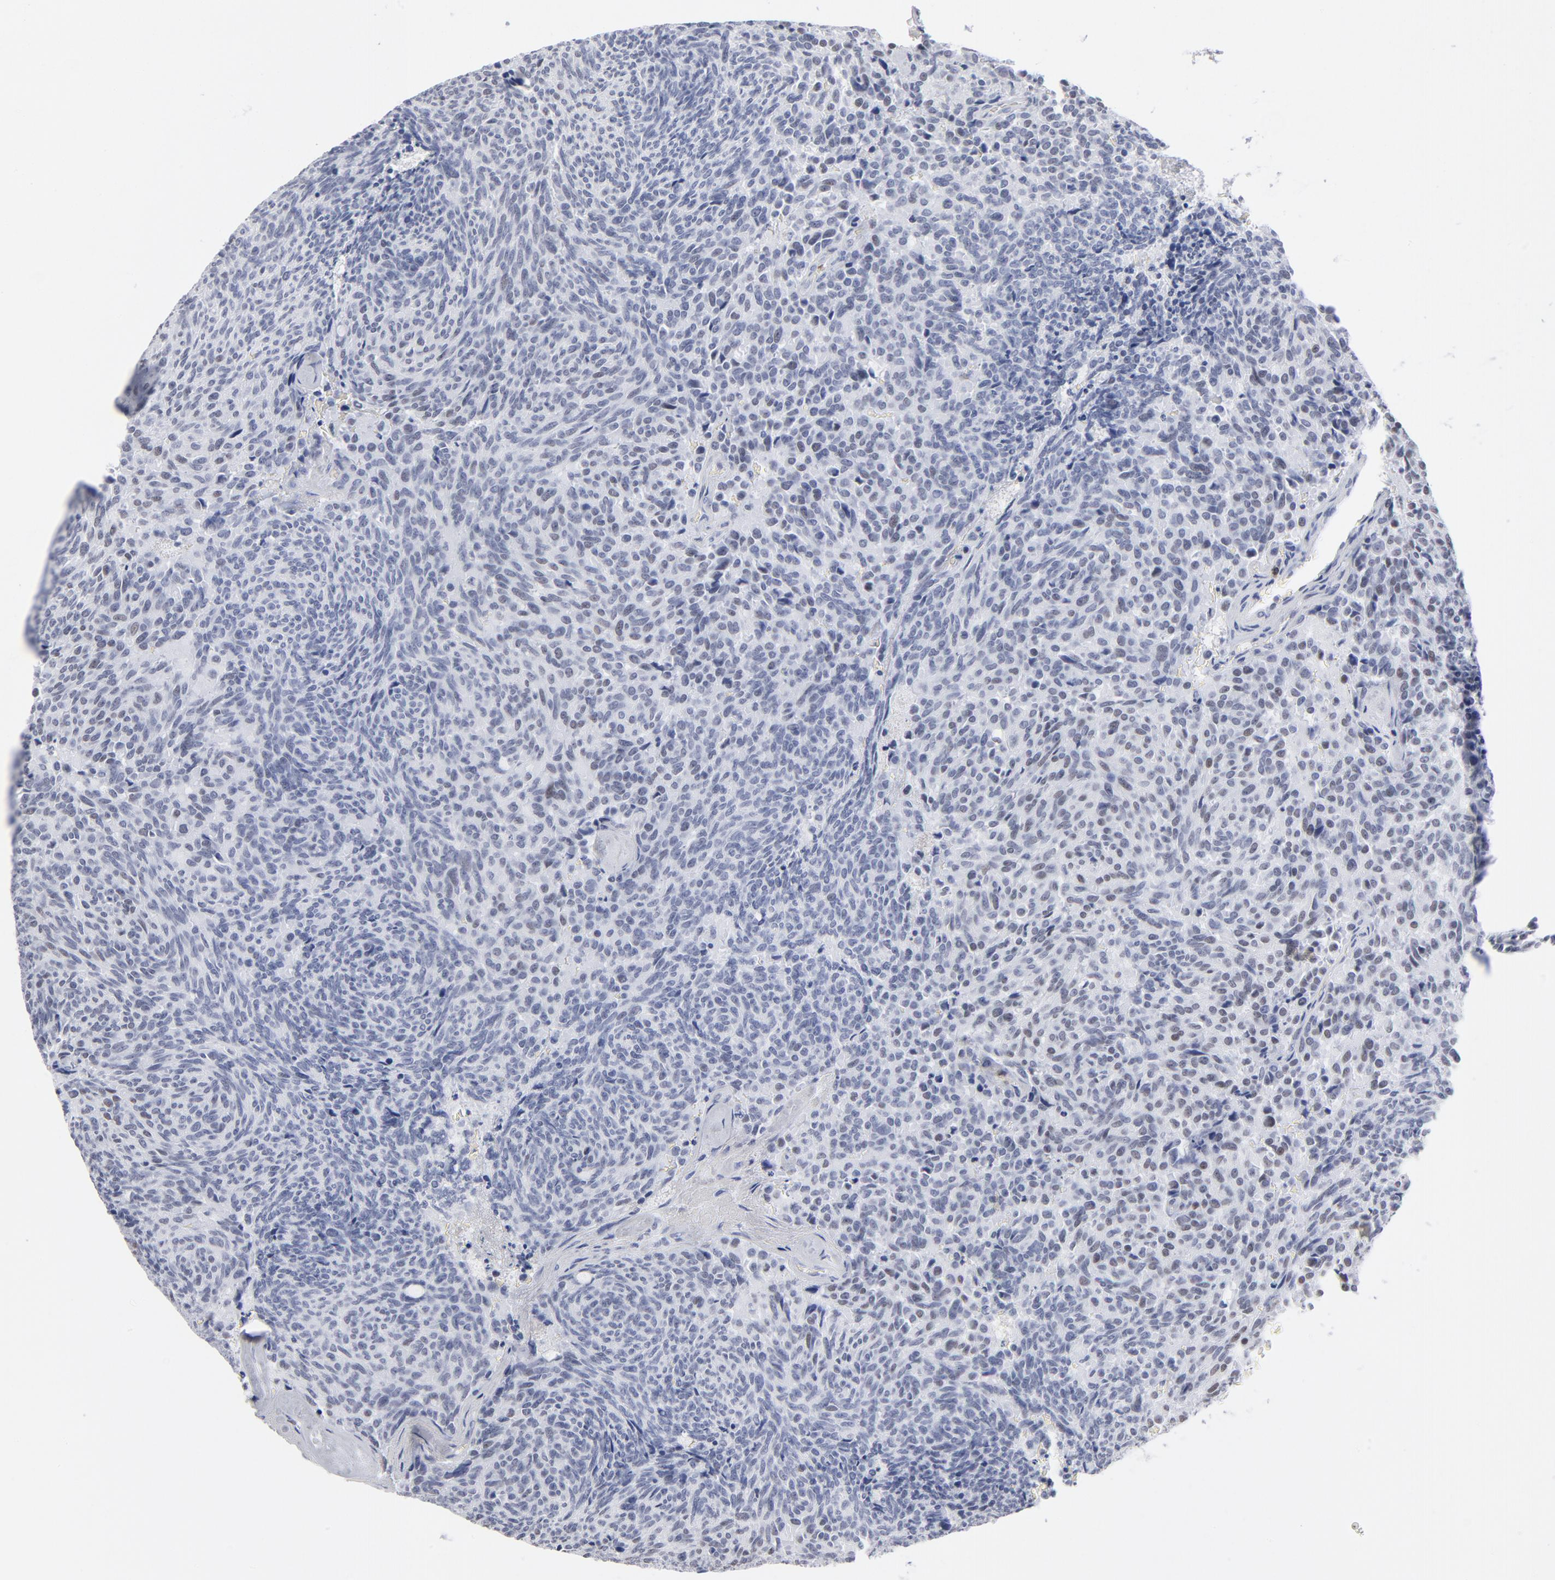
{"staining": {"intensity": "weak", "quantity": "<25%", "location": "nuclear"}, "tissue": "carcinoid", "cell_type": "Tumor cells", "image_type": "cancer", "snomed": [{"axis": "morphology", "description": "Carcinoid, malignant, NOS"}, {"axis": "topography", "description": "Pancreas"}], "caption": "This is a image of immunohistochemistry staining of malignant carcinoid, which shows no staining in tumor cells.", "gene": "CD2", "patient": {"sex": "female", "age": 54}}